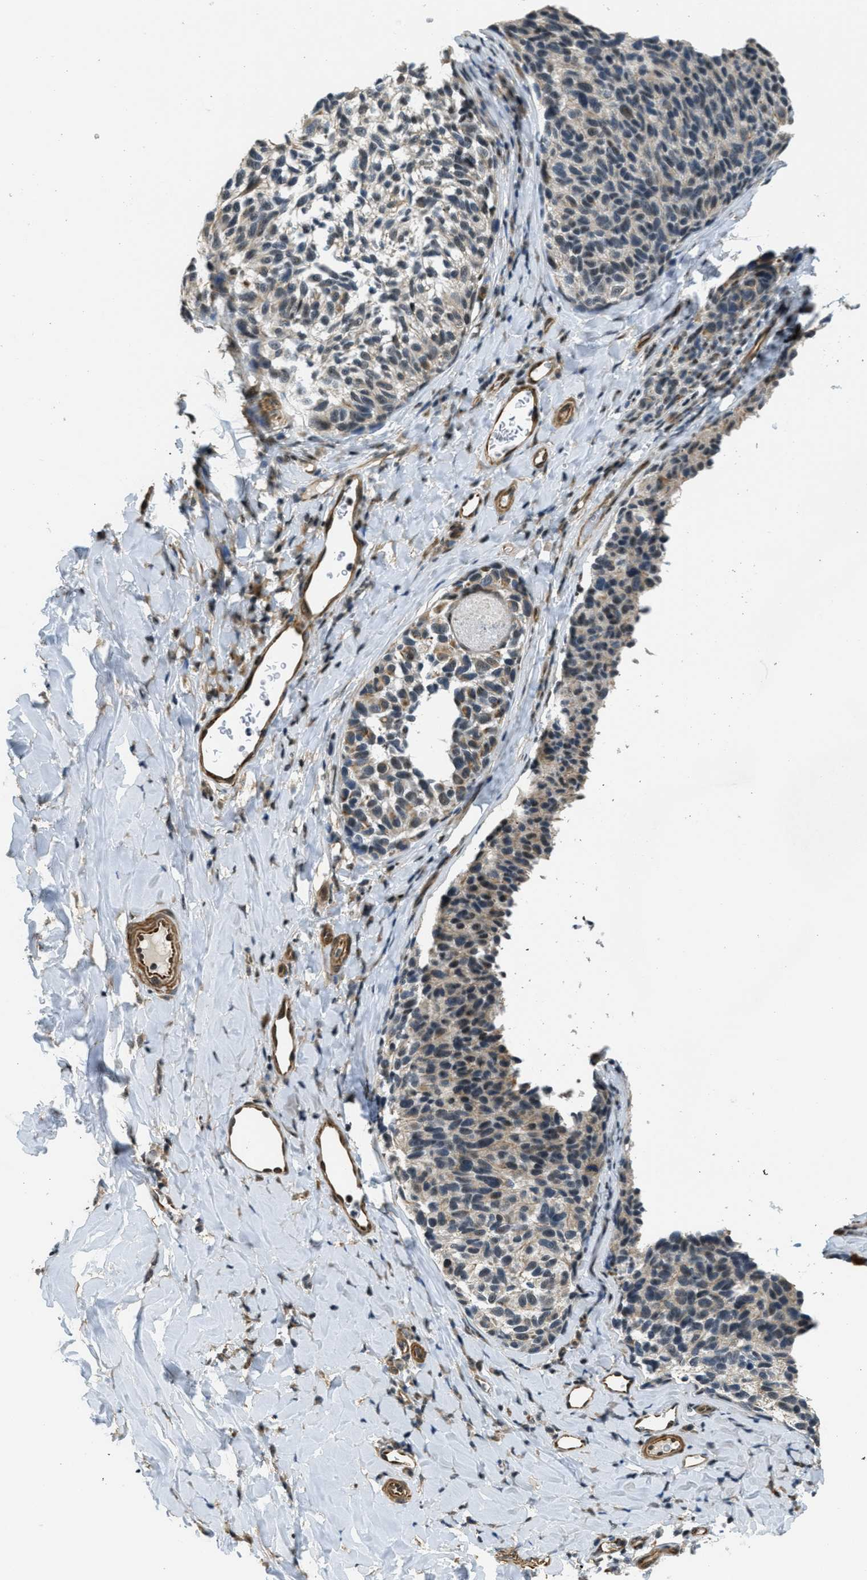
{"staining": {"intensity": "moderate", "quantity": "<25%", "location": "cytoplasmic/membranous,nuclear"}, "tissue": "melanoma", "cell_type": "Tumor cells", "image_type": "cancer", "snomed": [{"axis": "morphology", "description": "Malignant melanoma, NOS"}, {"axis": "topography", "description": "Skin"}], "caption": "Immunohistochemical staining of malignant melanoma exhibits moderate cytoplasmic/membranous and nuclear protein positivity in approximately <25% of tumor cells.", "gene": "CFAP36", "patient": {"sex": "female", "age": 73}}